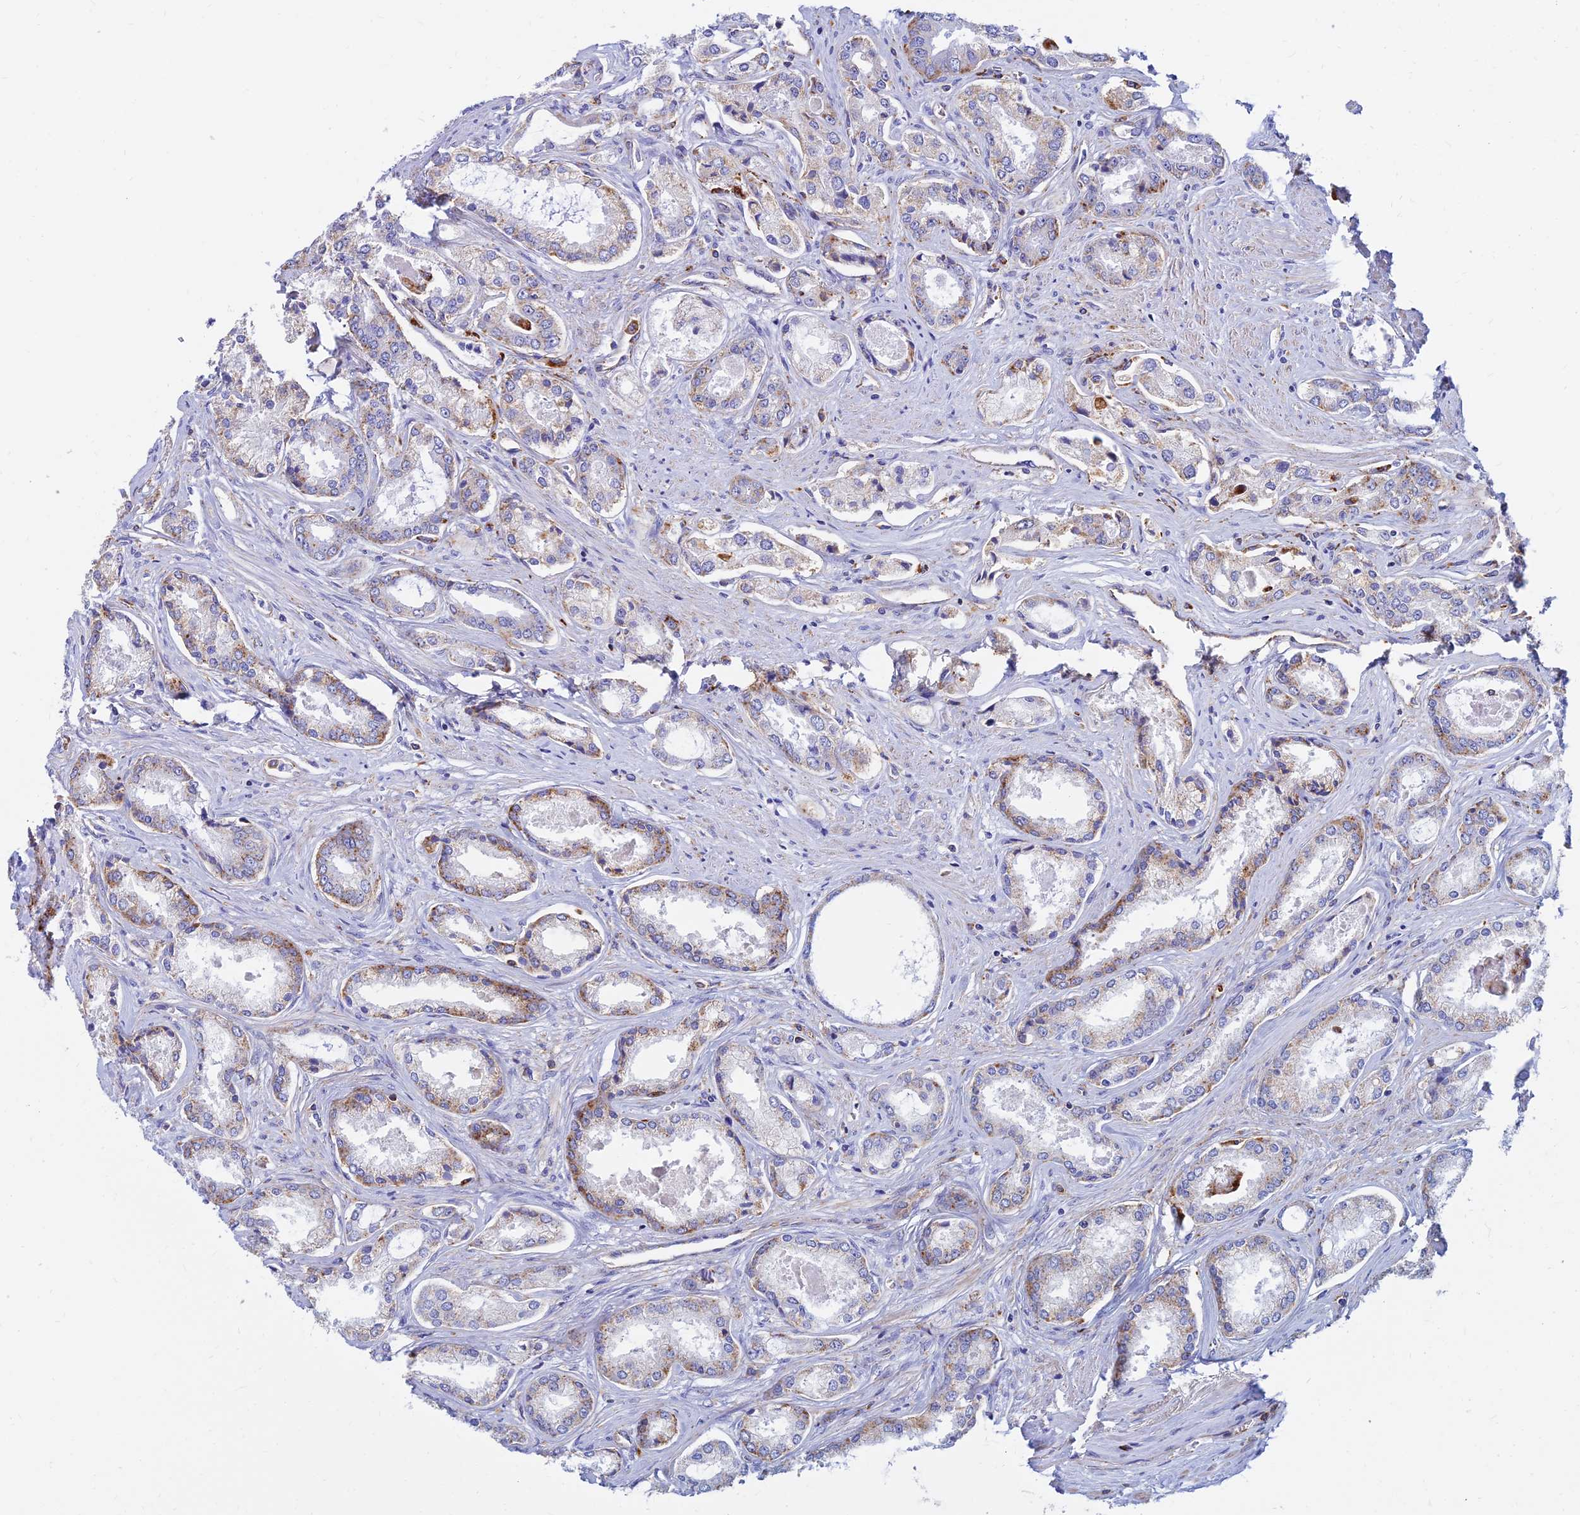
{"staining": {"intensity": "moderate", "quantity": "25%-75%", "location": "cytoplasmic/membranous"}, "tissue": "prostate cancer", "cell_type": "Tumor cells", "image_type": "cancer", "snomed": [{"axis": "morphology", "description": "Adenocarcinoma, Low grade"}, {"axis": "topography", "description": "Prostate"}], "caption": "A high-resolution photomicrograph shows immunohistochemistry (IHC) staining of prostate cancer (low-grade adenocarcinoma), which reveals moderate cytoplasmic/membranous staining in about 25%-75% of tumor cells.", "gene": "SPNS1", "patient": {"sex": "male", "age": 68}}